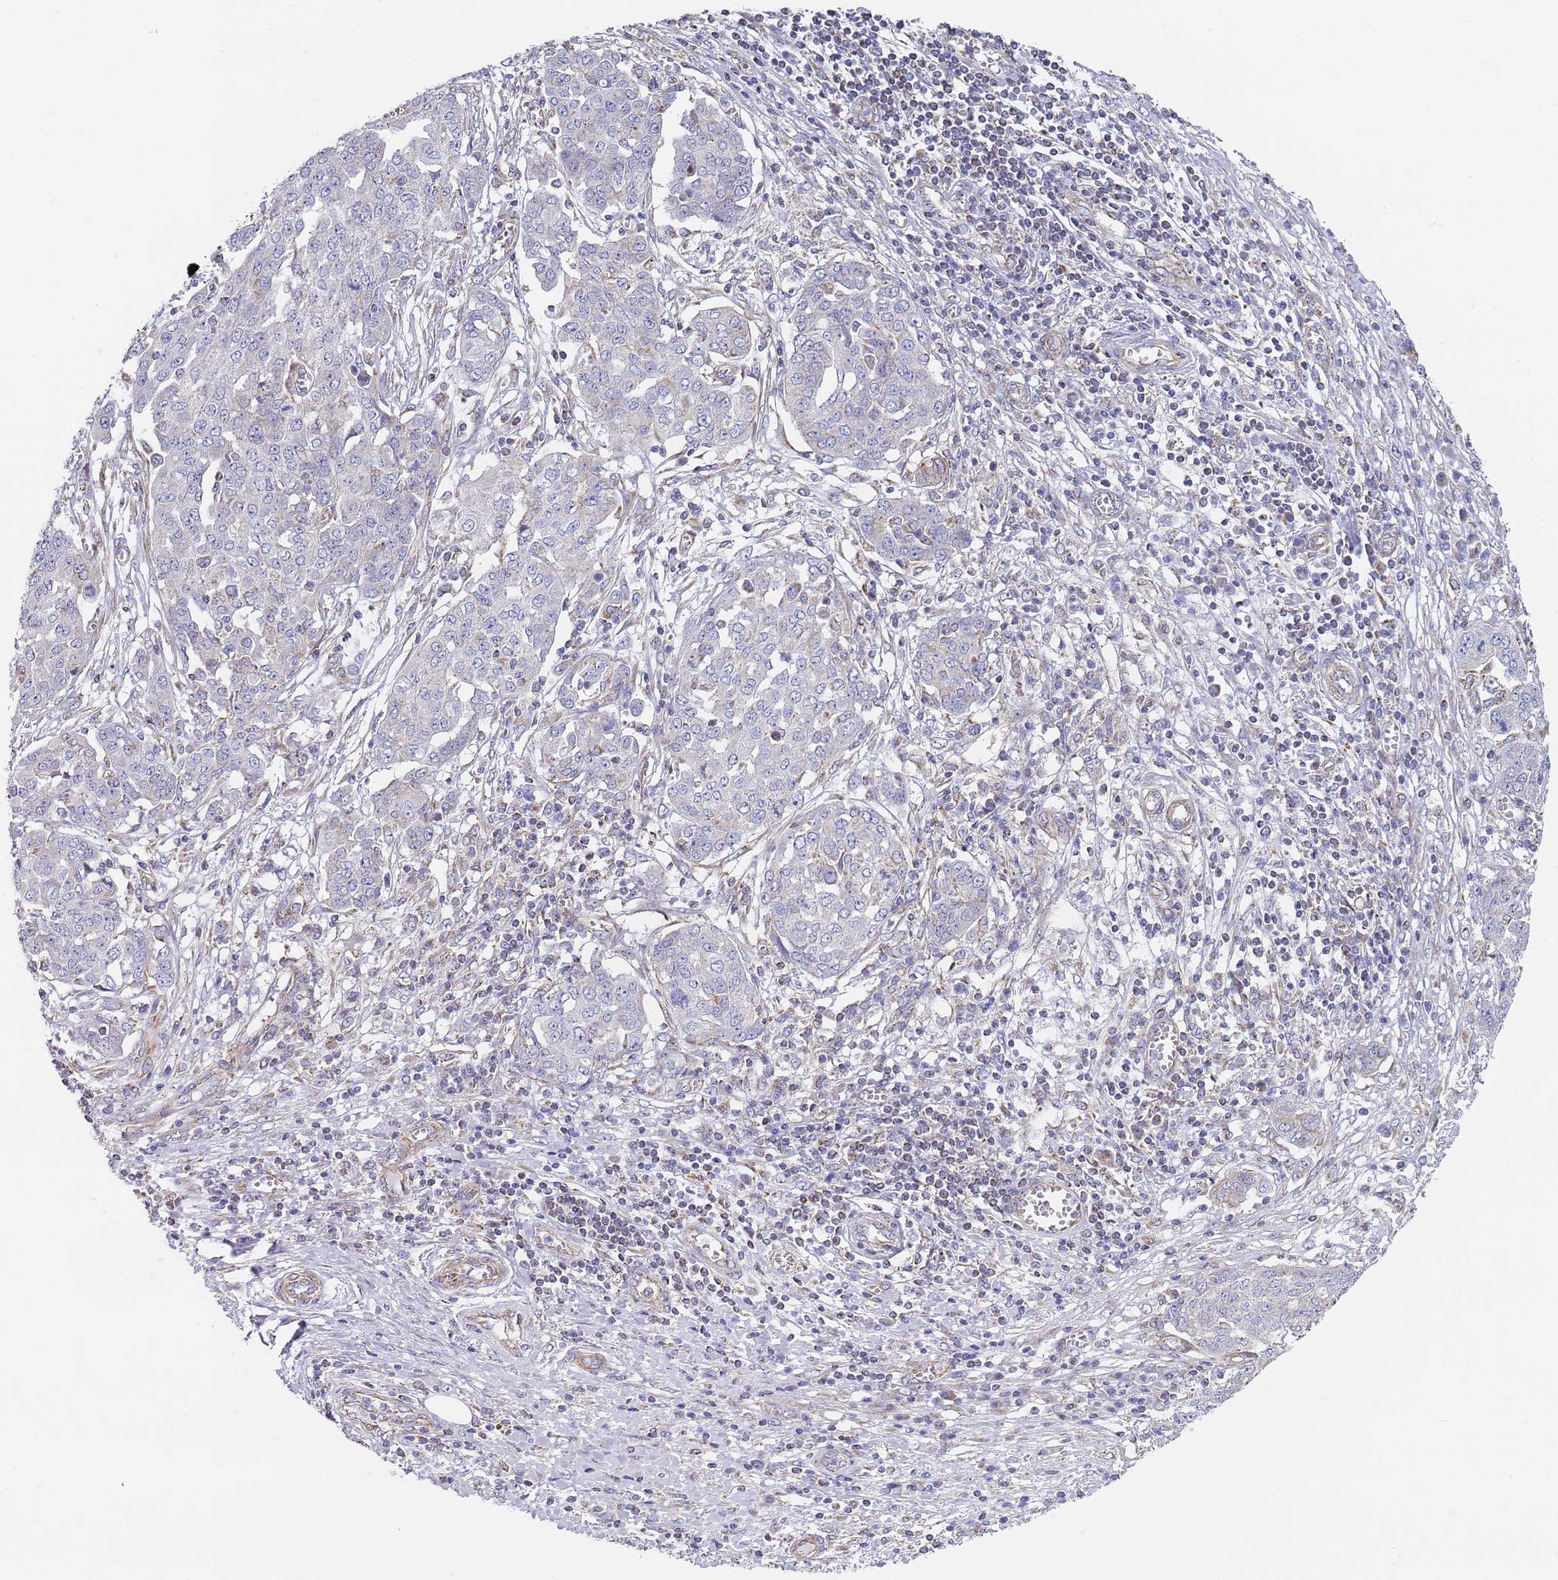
{"staining": {"intensity": "negative", "quantity": "none", "location": "none"}, "tissue": "ovarian cancer", "cell_type": "Tumor cells", "image_type": "cancer", "snomed": [{"axis": "morphology", "description": "Cystadenocarcinoma, serous, NOS"}, {"axis": "topography", "description": "Soft tissue"}, {"axis": "topography", "description": "Ovary"}], "caption": "This image is of ovarian cancer stained with immunohistochemistry (IHC) to label a protein in brown with the nuclei are counter-stained blue. There is no expression in tumor cells.", "gene": "PWWP3A", "patient": {"sex": "female", "age": 57}}